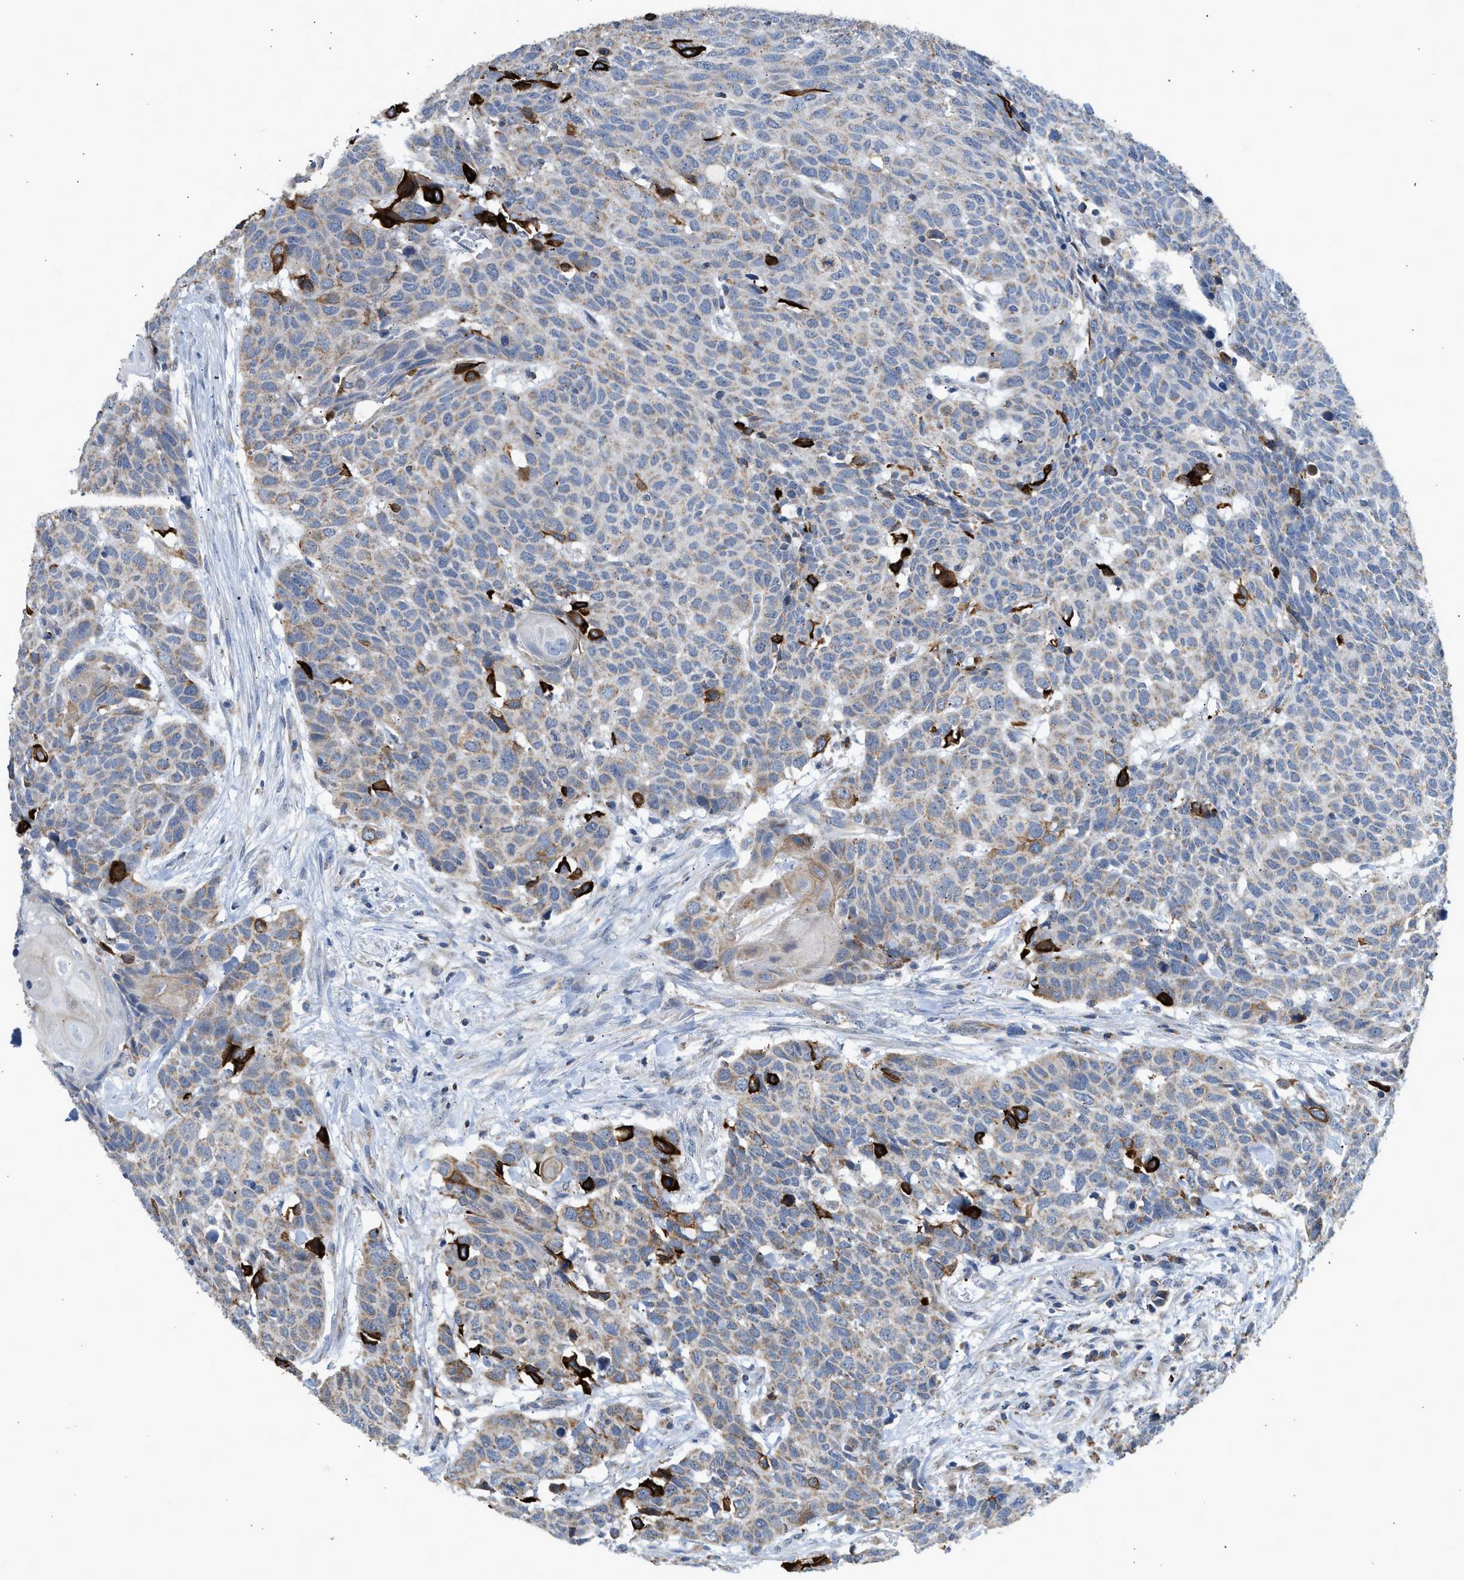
{"staining": {"intensity": "strong", "quantity": "<25%", "location": "cytoplasmic/membranous"}, "tissue": "head and neck cancer", "cell_type": "Tumor cells", "image_type": "cancer", "snomed": [{"axis": "morphology", "description": "Squamous cell carcinoma, NOS"}, {"axis": "topography", "description": "Head-Neck"}], "caption": "Squamous cell carcinoma (head and neck) was stained to show a protein in brown. There is medium levels of strong cytoplasmic/membranous positivity in approximately <25% of tumor cells.", "gene": "GOT2", "patient": {"sex": "male", "age": 66}}